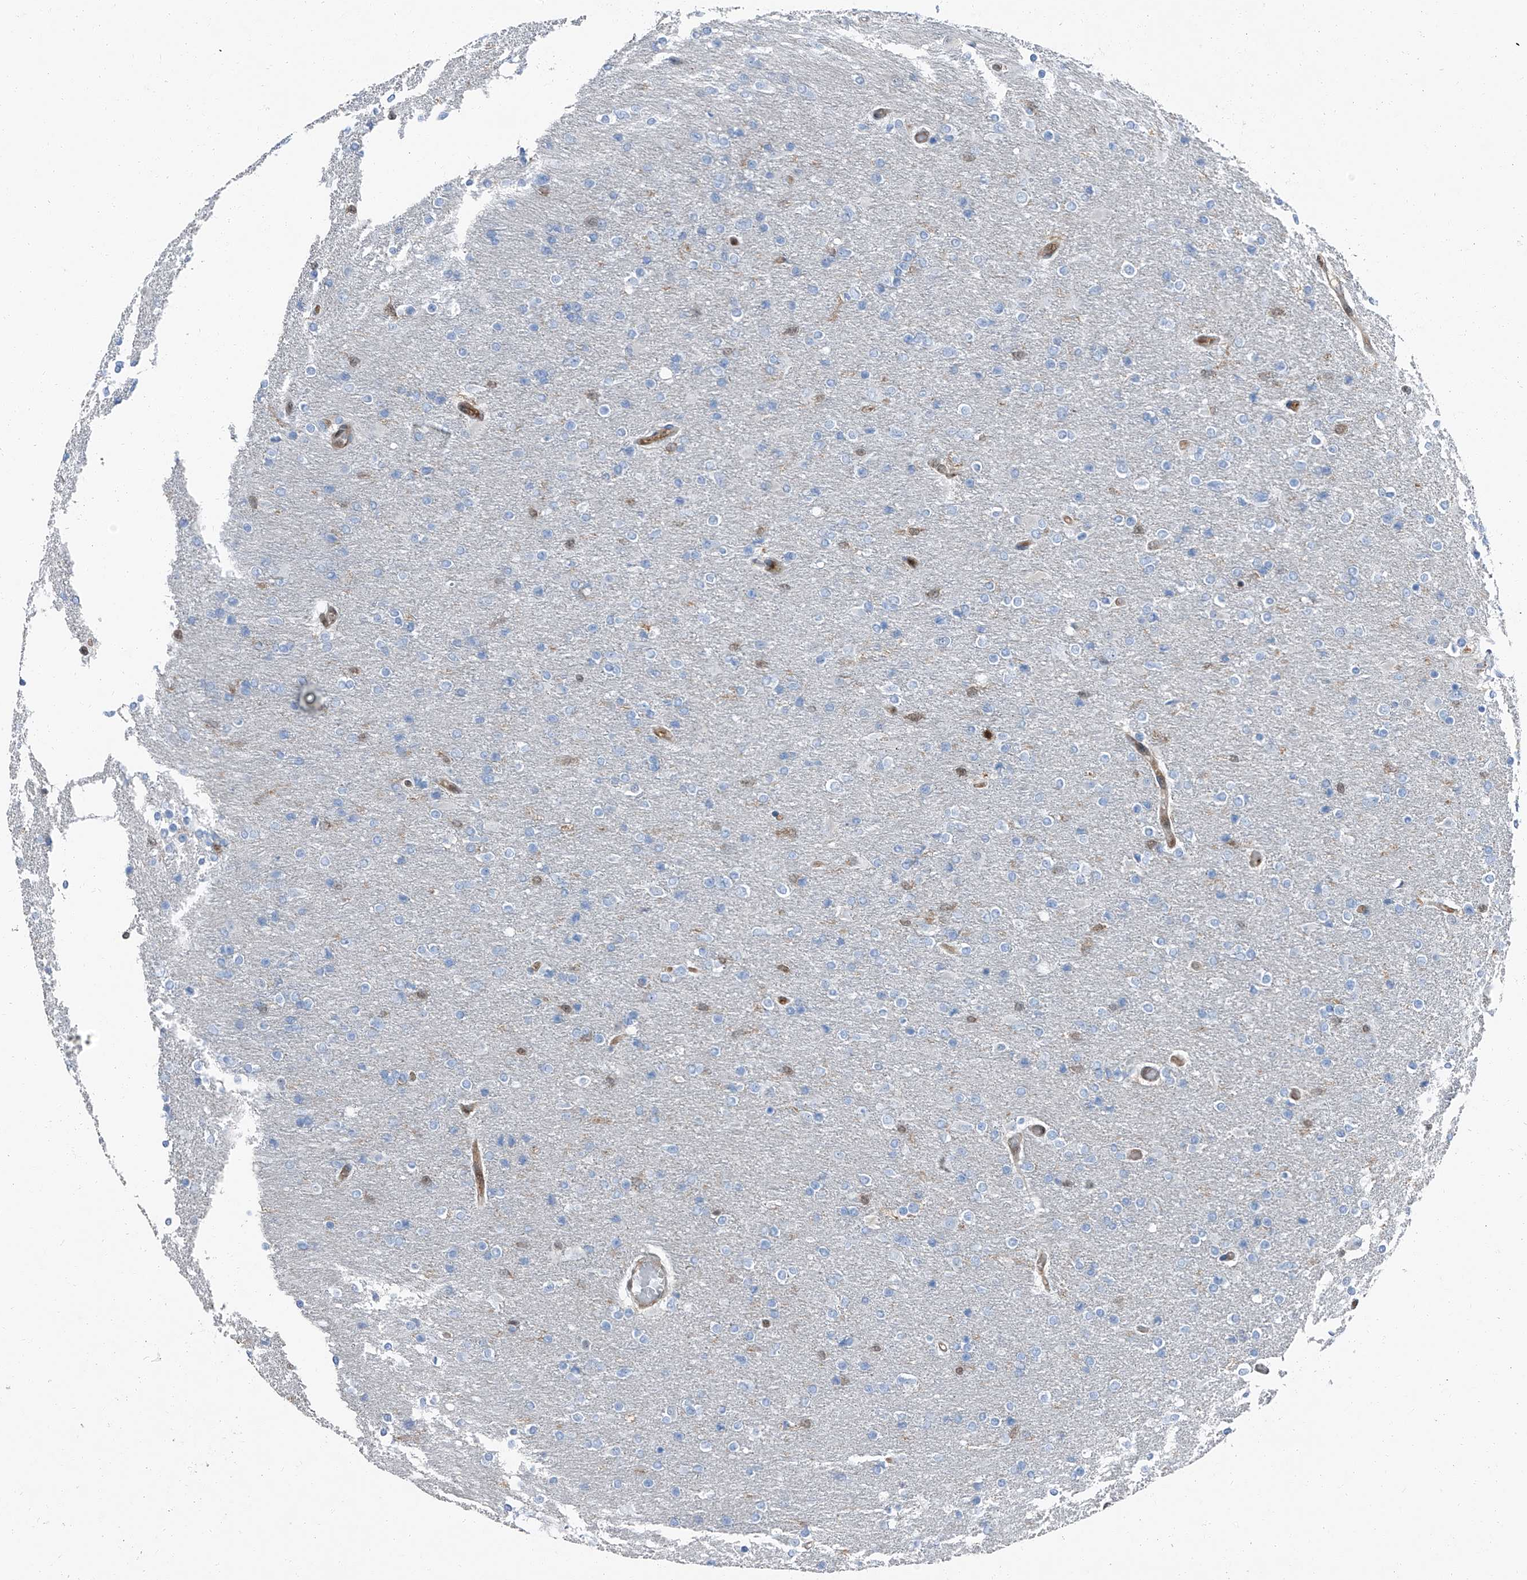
{"staining": {"intensity": "negative", "quantity": "none", "location": "none"}, "tissue": "glioma", "cell_type": "Tumor cells", "image_type": "cancer", "snomed": [{"axis": "morphology", "description": "Glioma, malignant, High grade"}, {"axis": "topography", "description": "Cerebral cortex"}], "caption": "This is an IHC micrograph of human glioma. There is no positivity in tumor cells.", "gene": "PSMB10", "patient": {"sex": "female", "age": 36}}